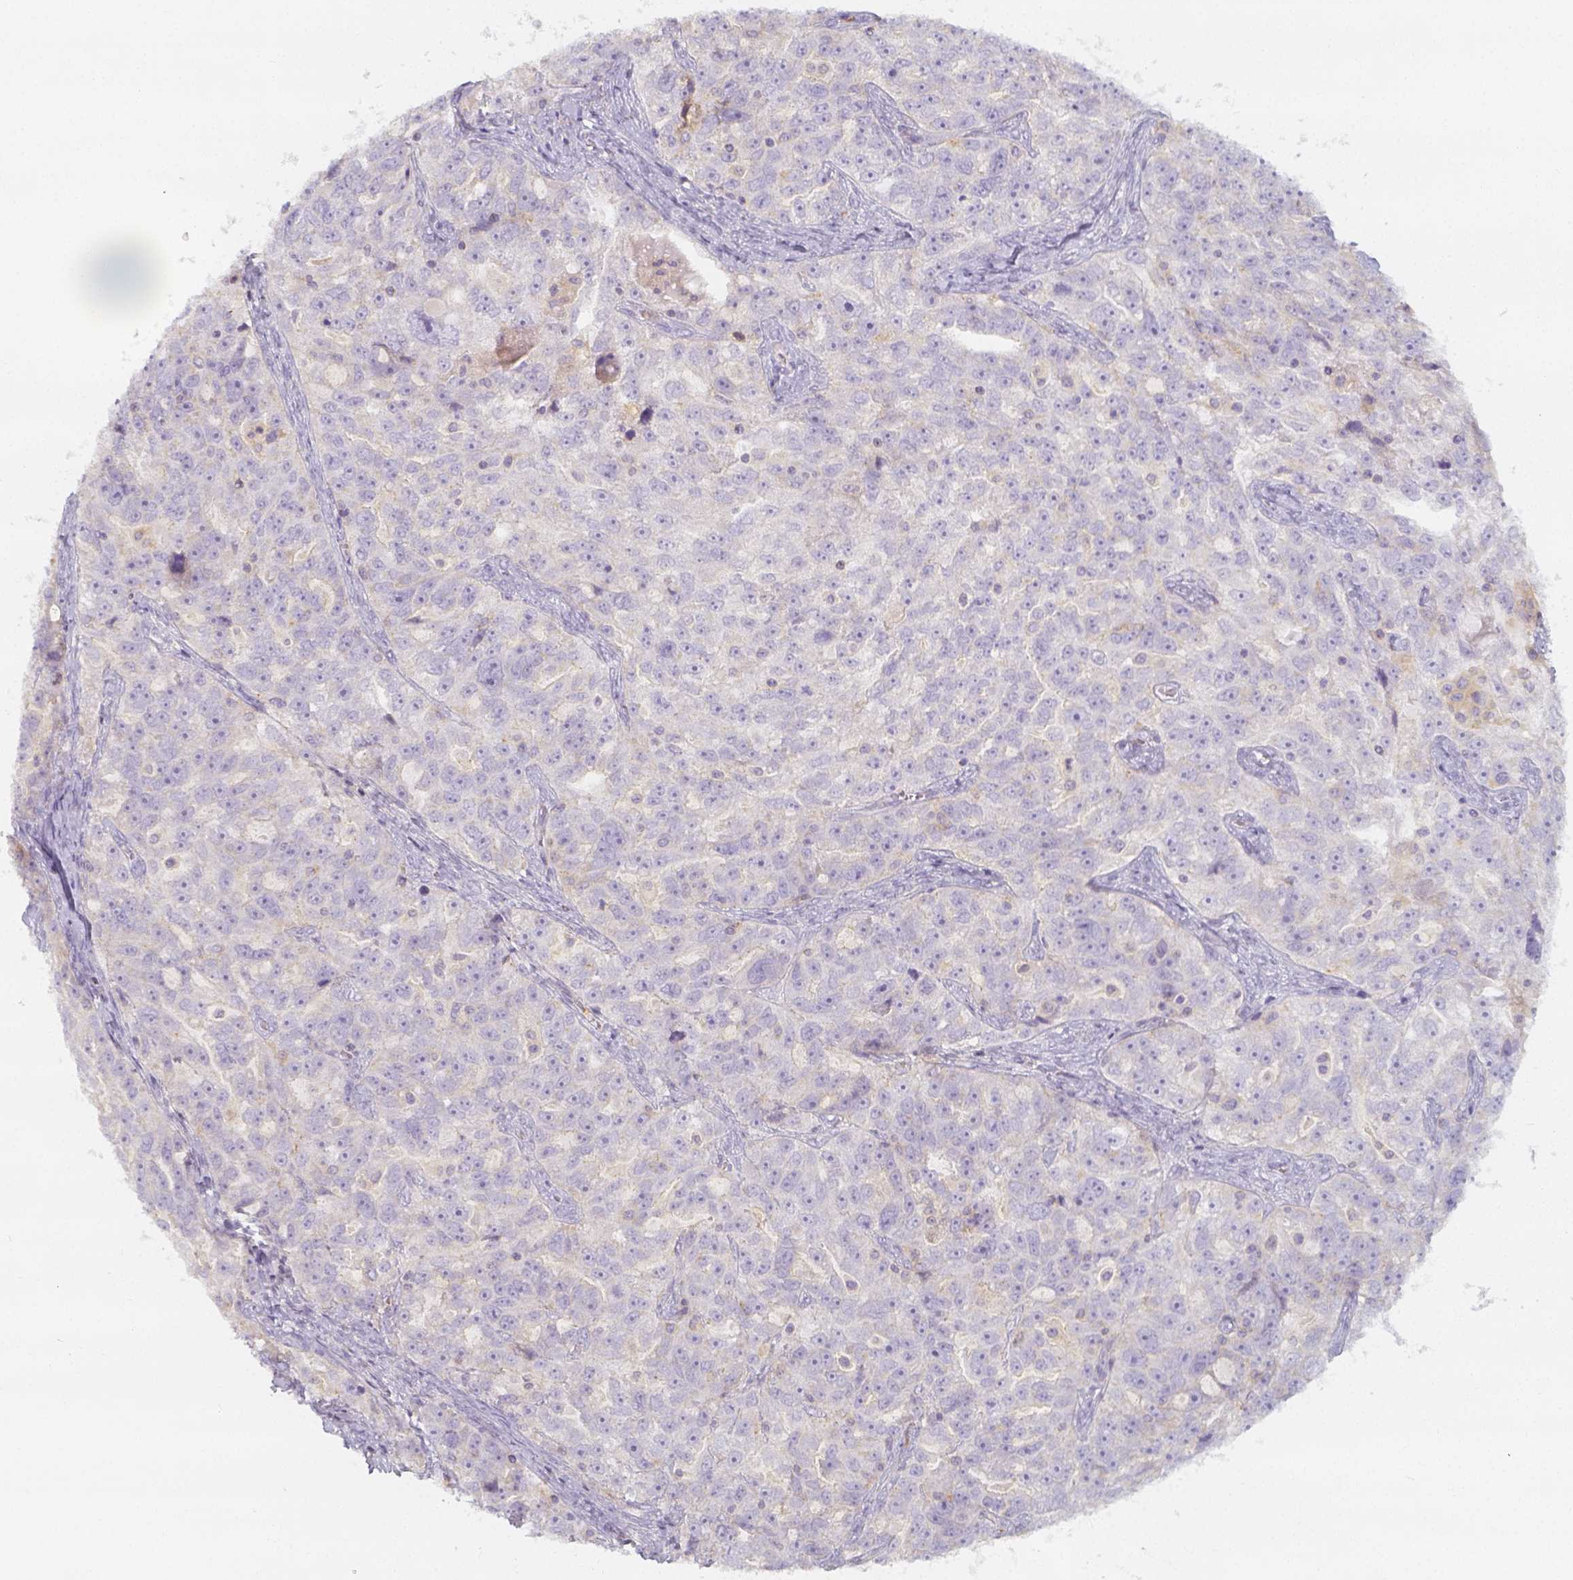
{"staining": {"intensity": "negative", "quantity": "none", "location": "none"}, "tissue": "ovarian cancer", "cell_type": "Tumor cells", "image_type": "cancer", "snomed": [{"axis": "morphology", "description": "Cystadenocarcinoma, serous, NOS"}, {"axis": "topography", "description": "Ovary"}], "caption": "Immunohistochemistry photomicrograph of serous cystadenocarcinoma (ovarian) stained for a protein (brown), which demonstrates no staining in tumor cells. (DAB (3,3'-diaminobenzidine) immunohistochemistry (IHC) visualized using brightfield microscopy, high magnification).", "gene": "PTPRJ", "patient": {"sex": "female", "age": 51}}